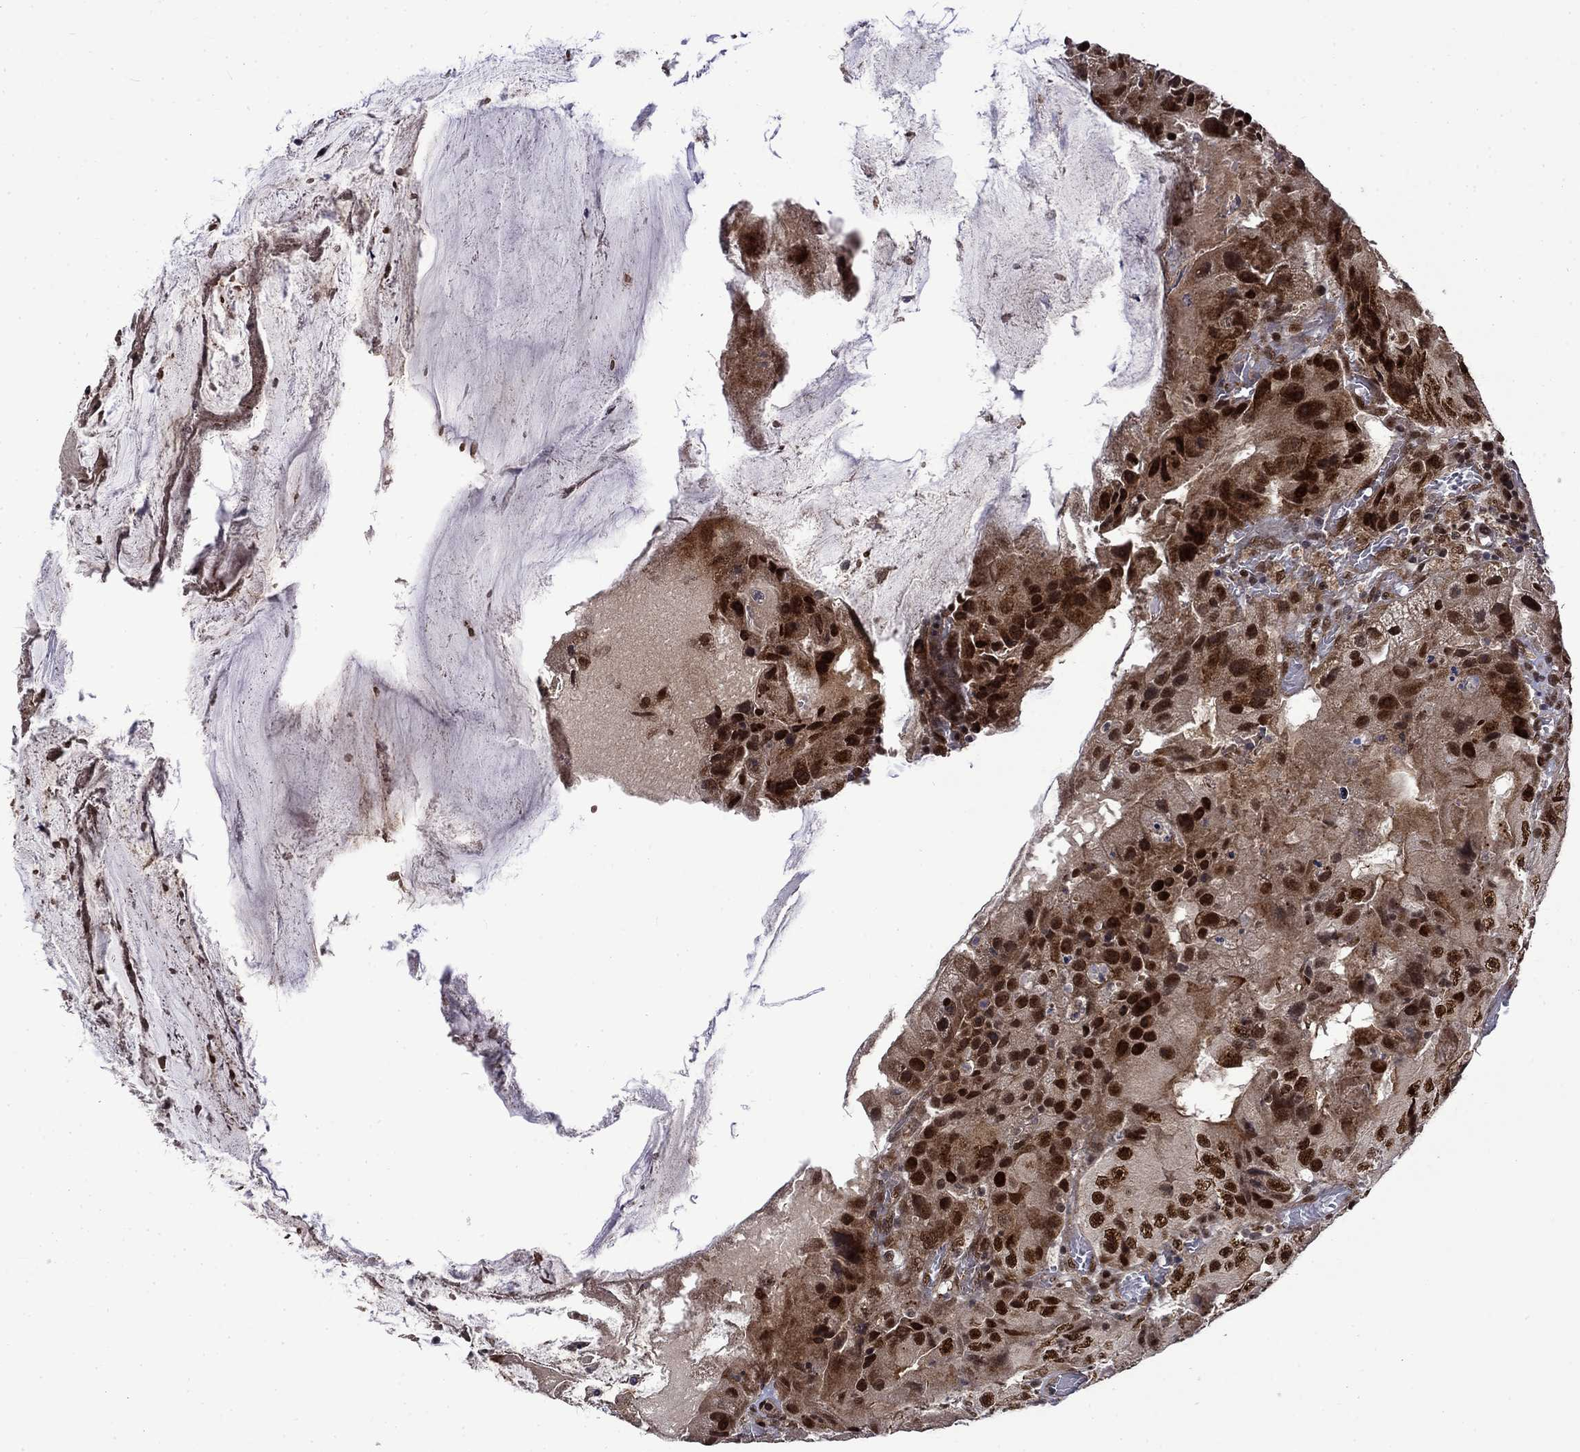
{"staining": {"intensity": "strong", "quantity": ">75%", "location": "nuclear"}, "tissue": "colorectal cancer", "cell_type": "Tumor cells", "image_type": "cancer", "snomed": [{"axis": "morphology", "description": "Adenocarcinoma, NOS"}, {"axis": "topography", "description": "Colon"}], "caption": "Immunohistochemistry photomicrograph of neoplastic tissue: colorectal cancer (adenocarcinoma) stained using immunohistochemistry (IHC) shows high levels of strong protein expression localized specifically in the nuclear of tumor cells, appearing as a nuclear brown color.", "gene": "KPNA3", "patient": {"sex": "female", "age": 86}}